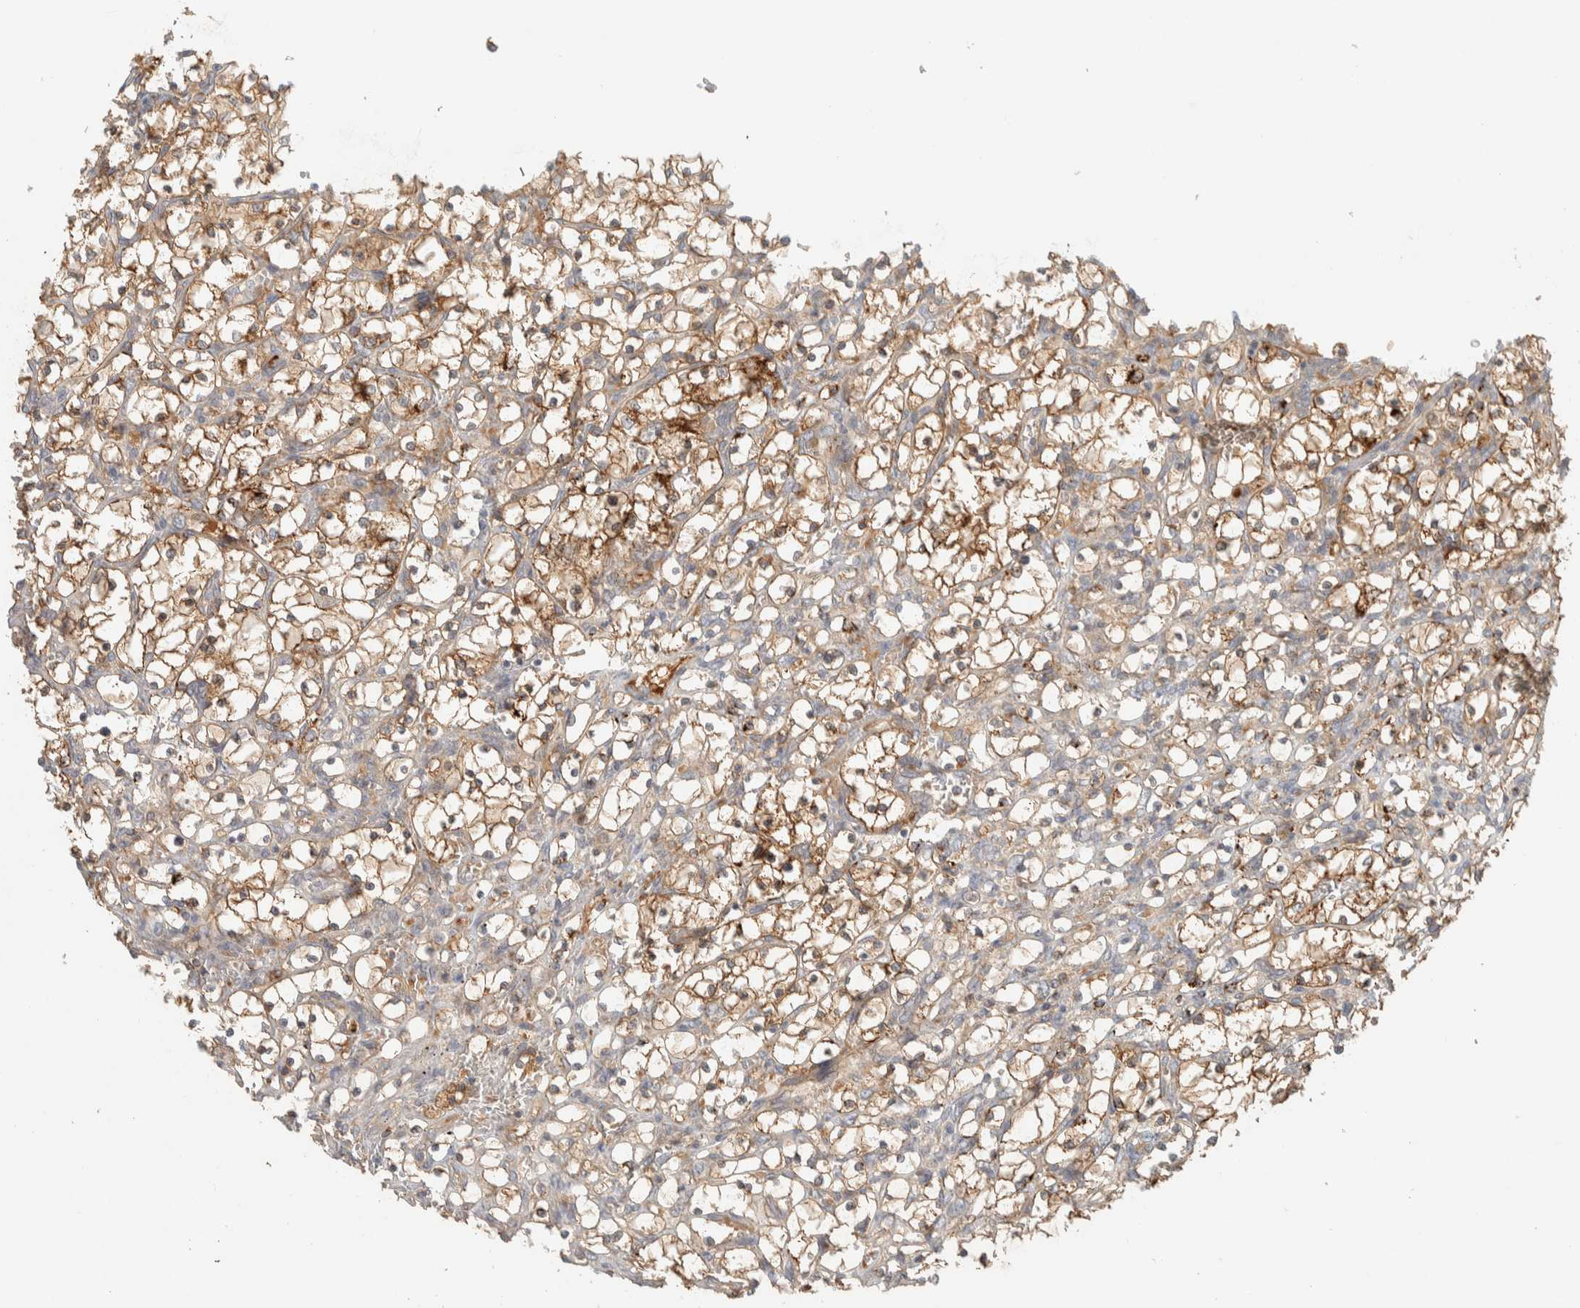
{"staining": {"intensity": "moderate", "quantity": ">75%", "location": "cytoplasmic/membranous"}, "tissue": "renal cancer", "cell_type": "Tumor cells", "image_type": "cancer", "snomed": [{"axis": "morphology", "description": "Adenocarcinoma, NOS"}, {"axis": "topography", "description": "Kidney"}], "caption": "A photomicrograph of renal adenocarcinoma stained for a protein shows moderate cytoplasmic/membranous brown staining in tumor cells.", "gene": "FAM167A", "patient": {"sex": "female", "age": 69}}